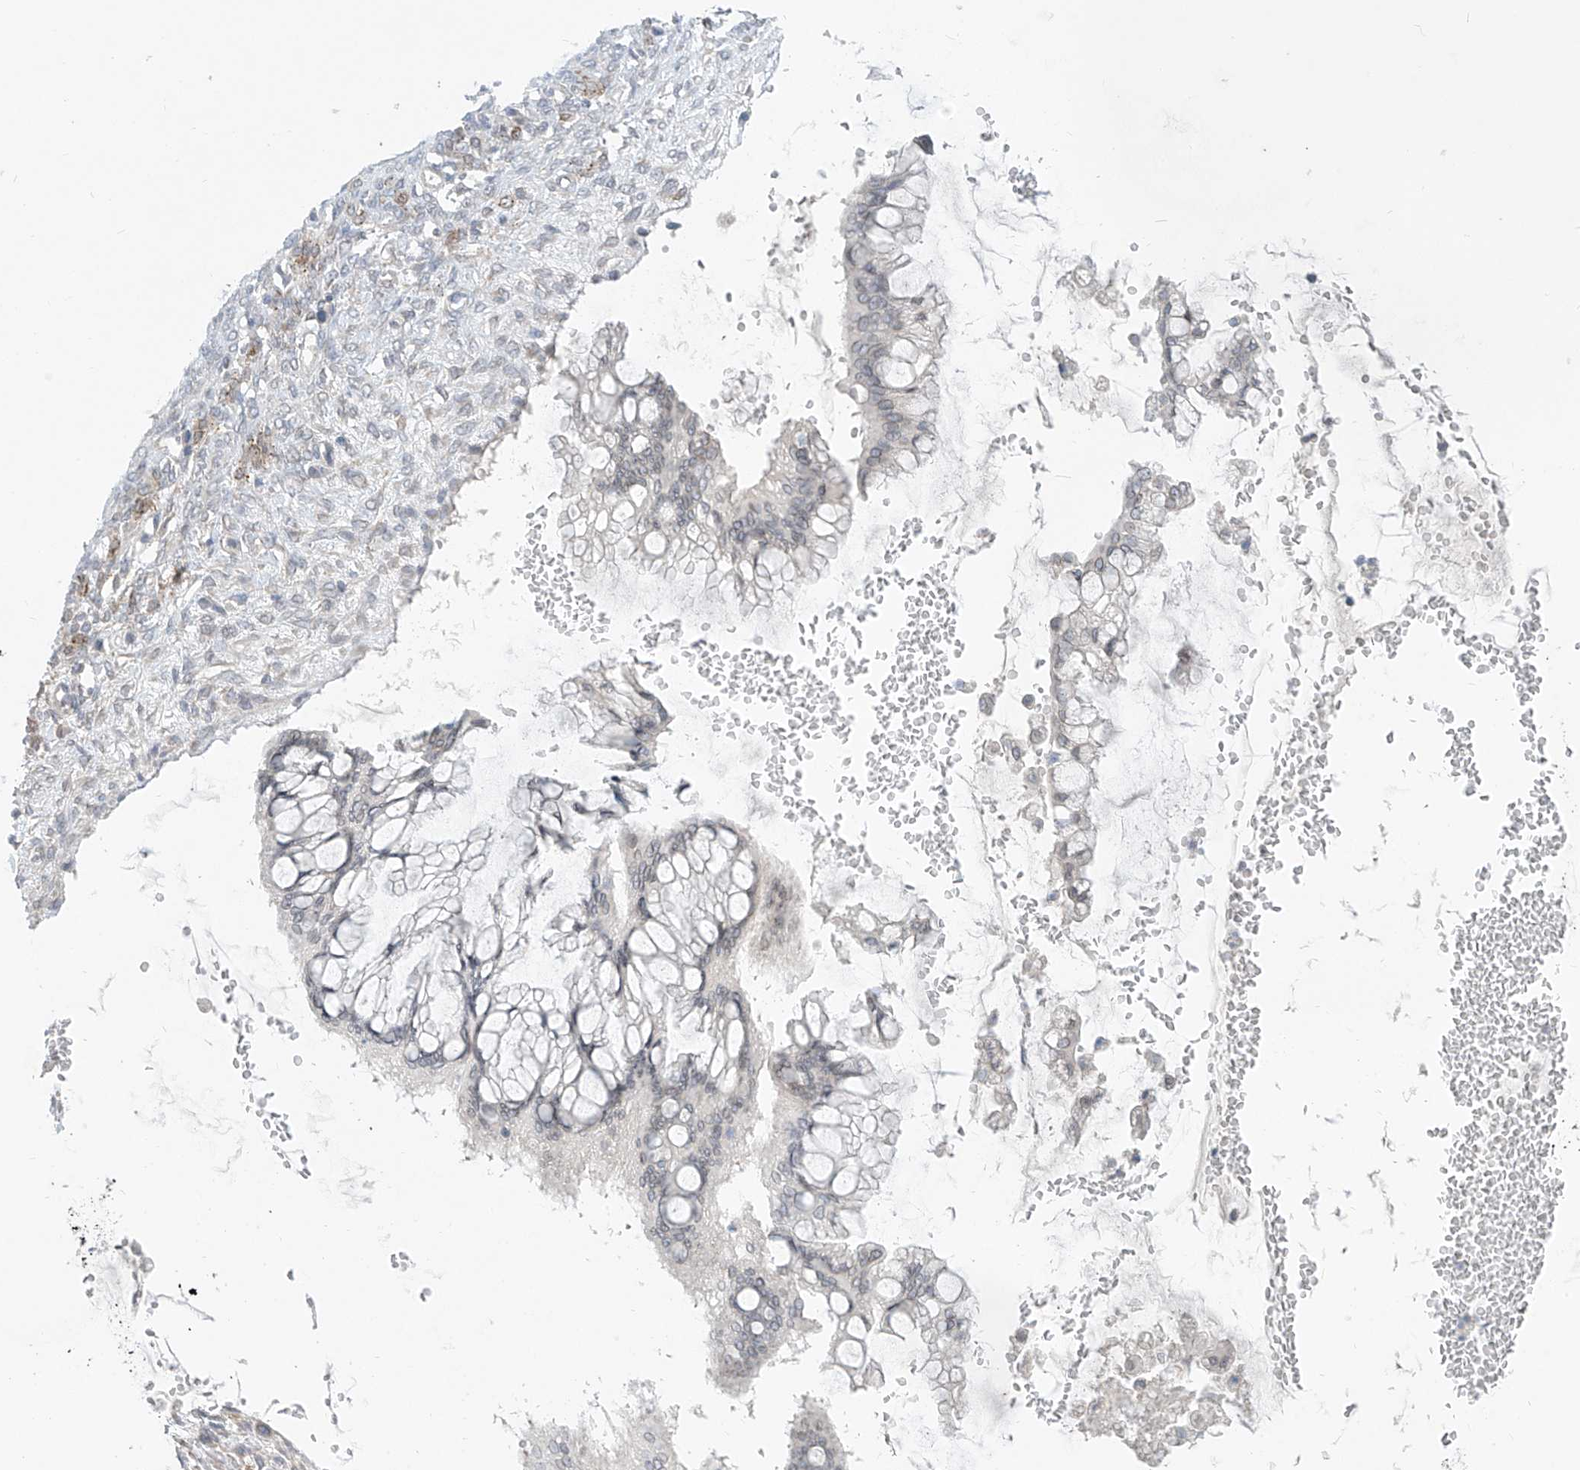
{"staining": {"intensity": "negative", "quantity": "none", "location": "none"}, "tissue": "ovarian cancer", "cell_type": "Tumor cells", "image_type": "cancer", "snomed": [{"axis": "morphology", "description": "Cystadenocarcinoma, mucinous, NOS"}, {"axis": "topography", "description": "Ovary"}], "caption": "The image exhibits no significant positivity in tumor cells of ovarian mucinous cystadenocarcinoma.", "gene": "KRTAP25-1", "patient": {"sex": "female", "age": 73}}